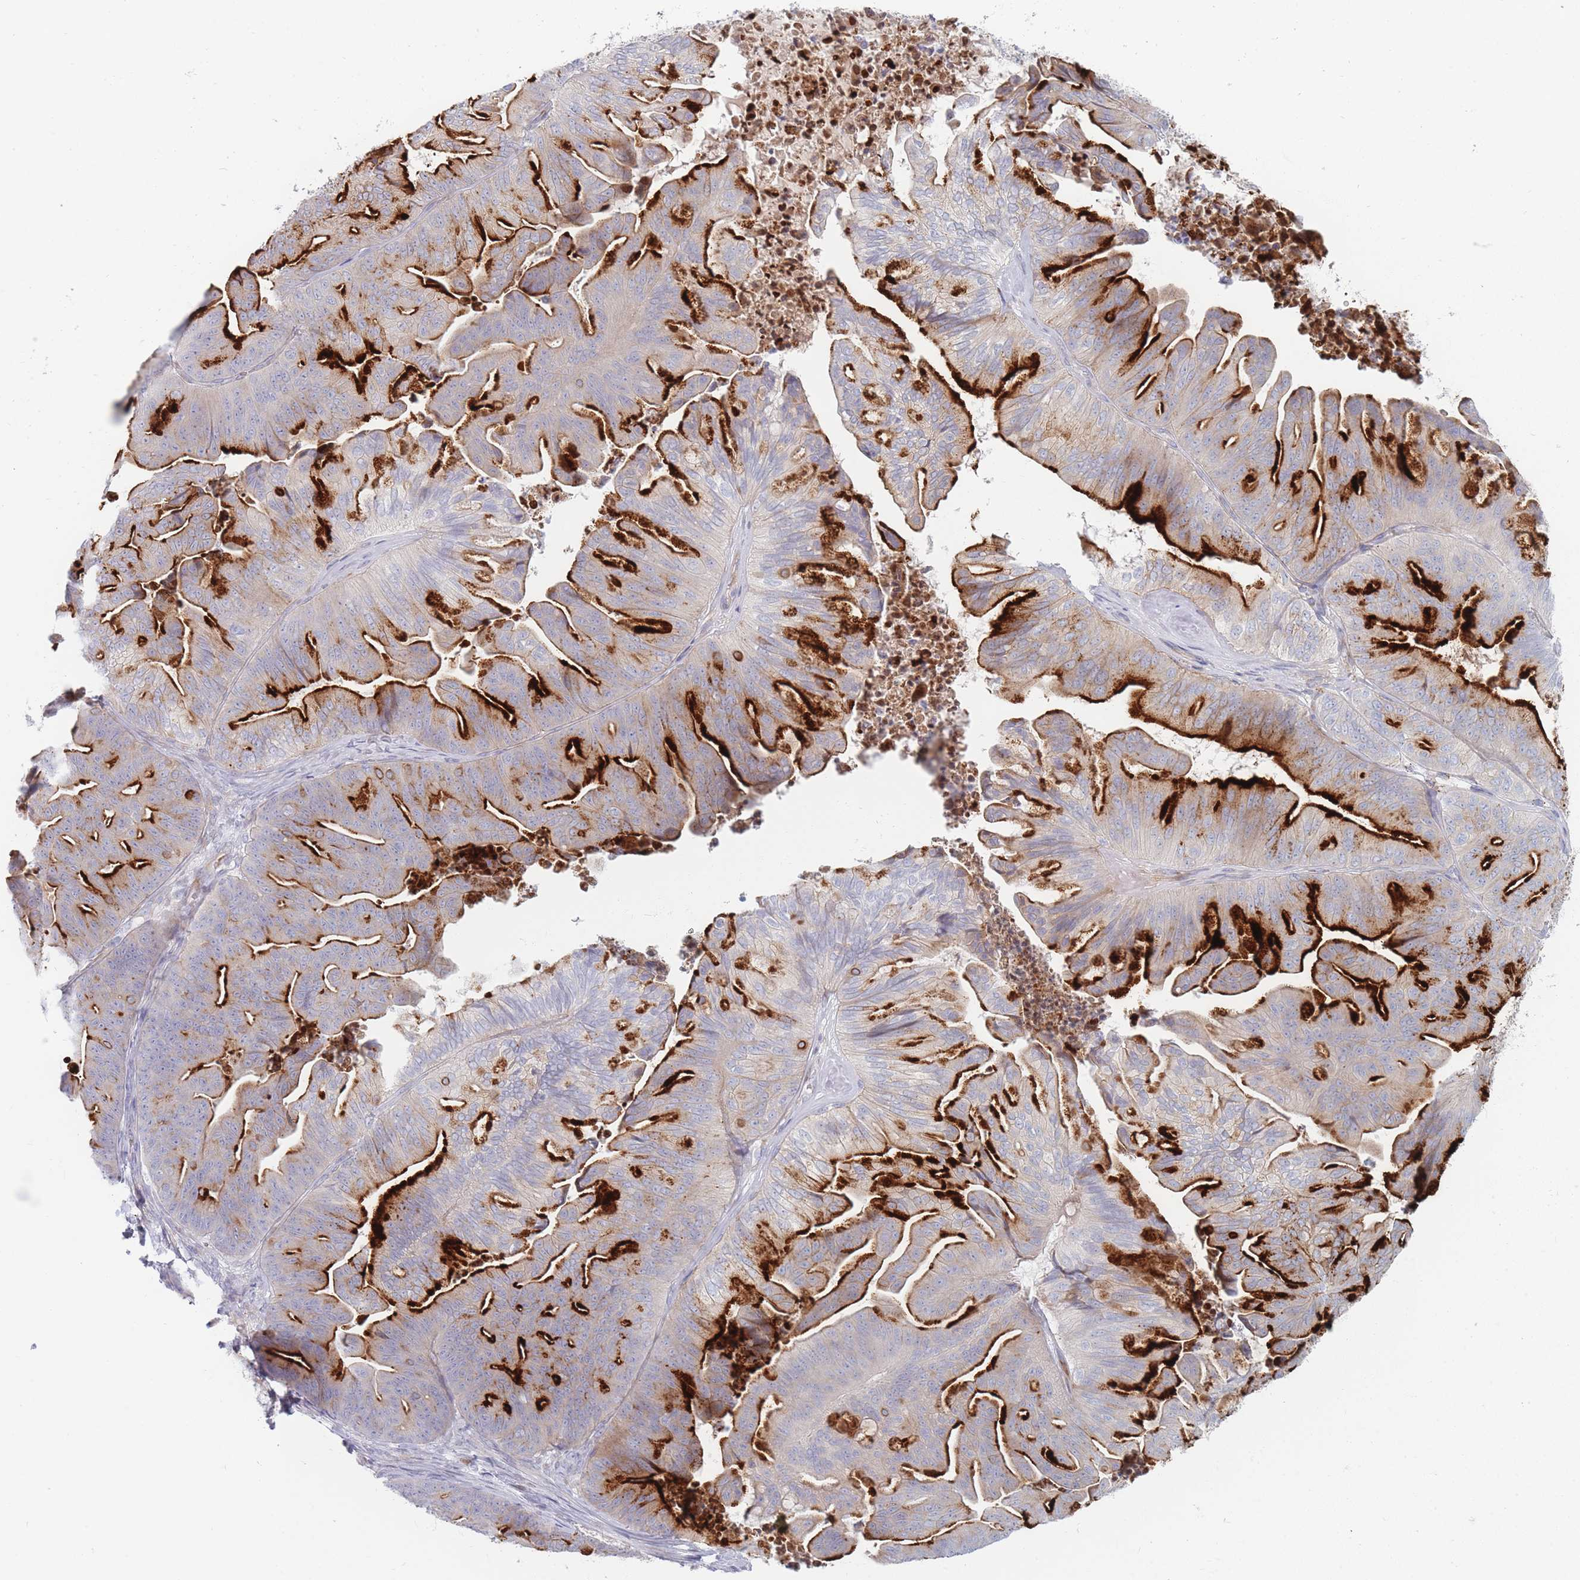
{"staining": {"intensity": "strong", "quantity": "<25%", "location": "cytoplasmic/membranous"}, "tissue": "ovarian cancer", "cell_type": "Tumor cells", "image_type": "cancer", "snomed": [{"axis": "morphology", "description": "Cystadenocarcinoma, mucinous, NOS"}, {"axis": "topography", "description": "Ovary"}], "caption": "Immunohistochemistry (IHC) staining of ovarian mucinous cystadenocarcinoma, which exhibits medium levels of strong cytoplasmic/membranous staining in about <25% of tumor cells indicating strong cytoplasmic/membranous protein expression. The staining was performed using DAB (brown) for protein detection and nuclei were counterstained in hematoxylin (blue).", "gene": "SPATS1", "patient": {"sex": "female", "age": 67}}